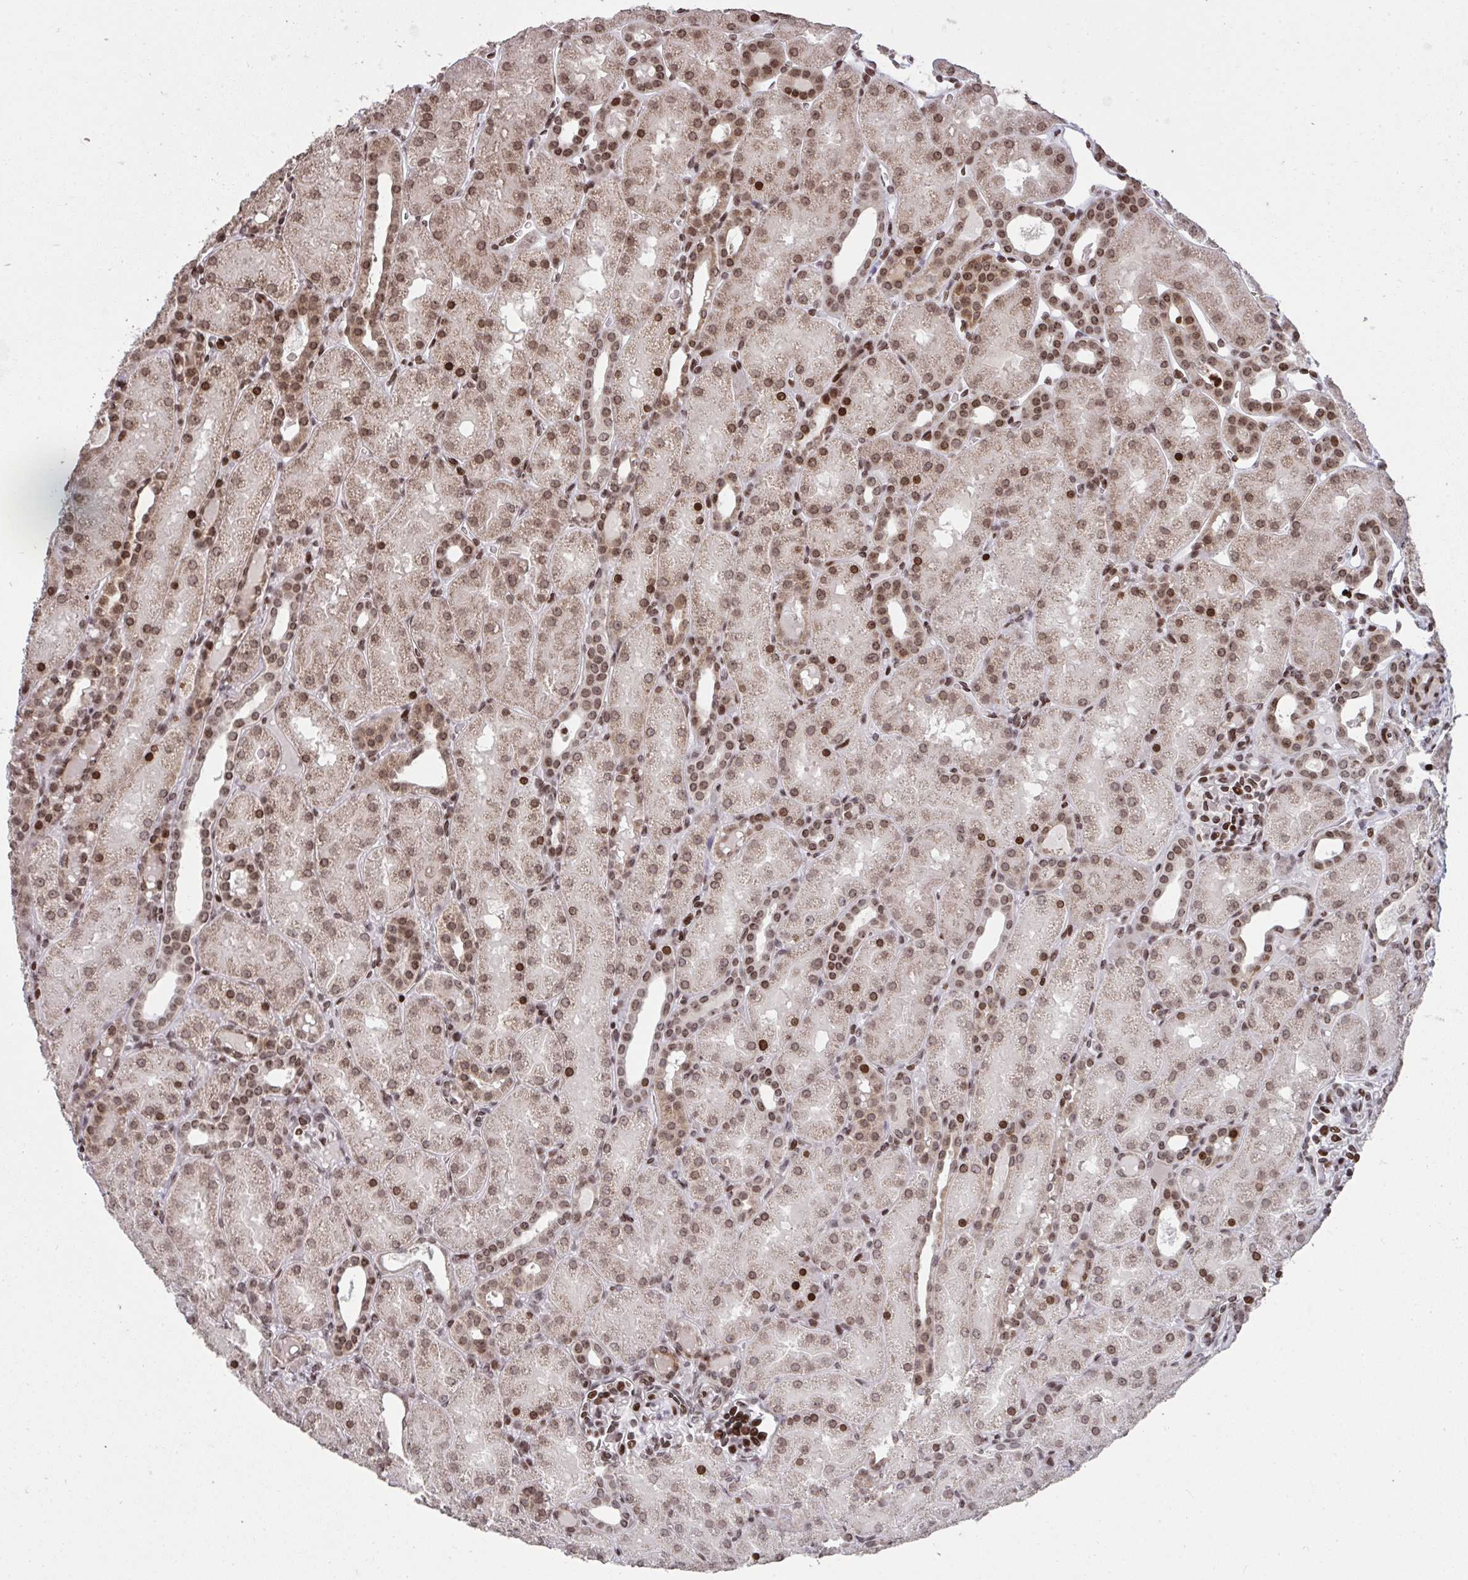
{"staining": {"intensity": "strong", "quantity": ">75%", "location": "nuclear"}, "tissue": "kidney", "cell_type": "Cells in glomeruli", "image_type": "normal", "snomed": [{"axis": "morphology", "description": "Normal tissue, NOS"}, {"axis": "topography", "description": "Kidney"}], "caption": "DAB (3,3'-diaminobenzidine) immunohistochemical staining of normal kidney shows strong nuclear protein staining in approximately >75% of cells in glomeruli. (Brightfield microscopy of DAB IHC at high magnification).", "gene": "NIP7", "patient": {"sex": "male", "age": 2}}